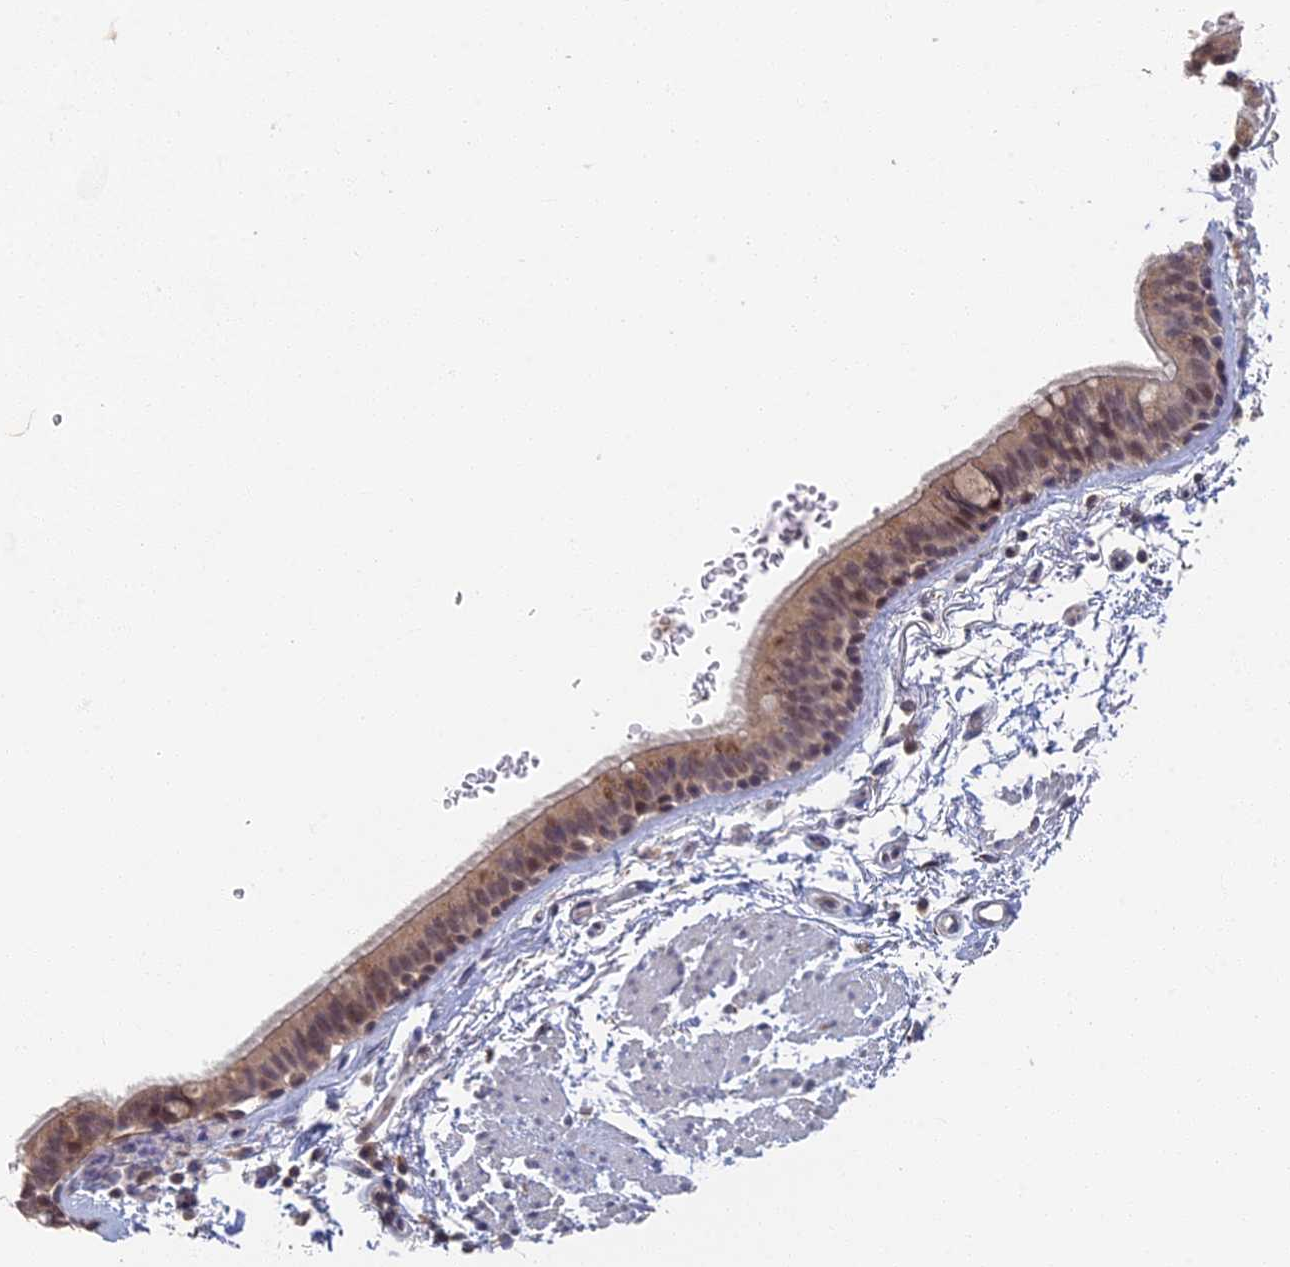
{"staining": {"intensity": "weak", "quantity": "<25%", "location": "cytoplasmic/membranous"}, "tissue": "bronchus", "cell_type": "Respiratory epithelial cells", "image_type": "normal", "snomed": [{"axis": "morphology", "description": "Normal tissue, NOS"}, {"axis": "topography", "description": "Lymph node"}, {"axis": "topography", "description": "Bronchus"}], "caption": "IHC photomicrograph of normal bronchus stained for a protein (brown), which shows no expression in respiratory epithelial cells.", "gene": "GPATCH1", "patient": {"sex": "female", "age": 70}}